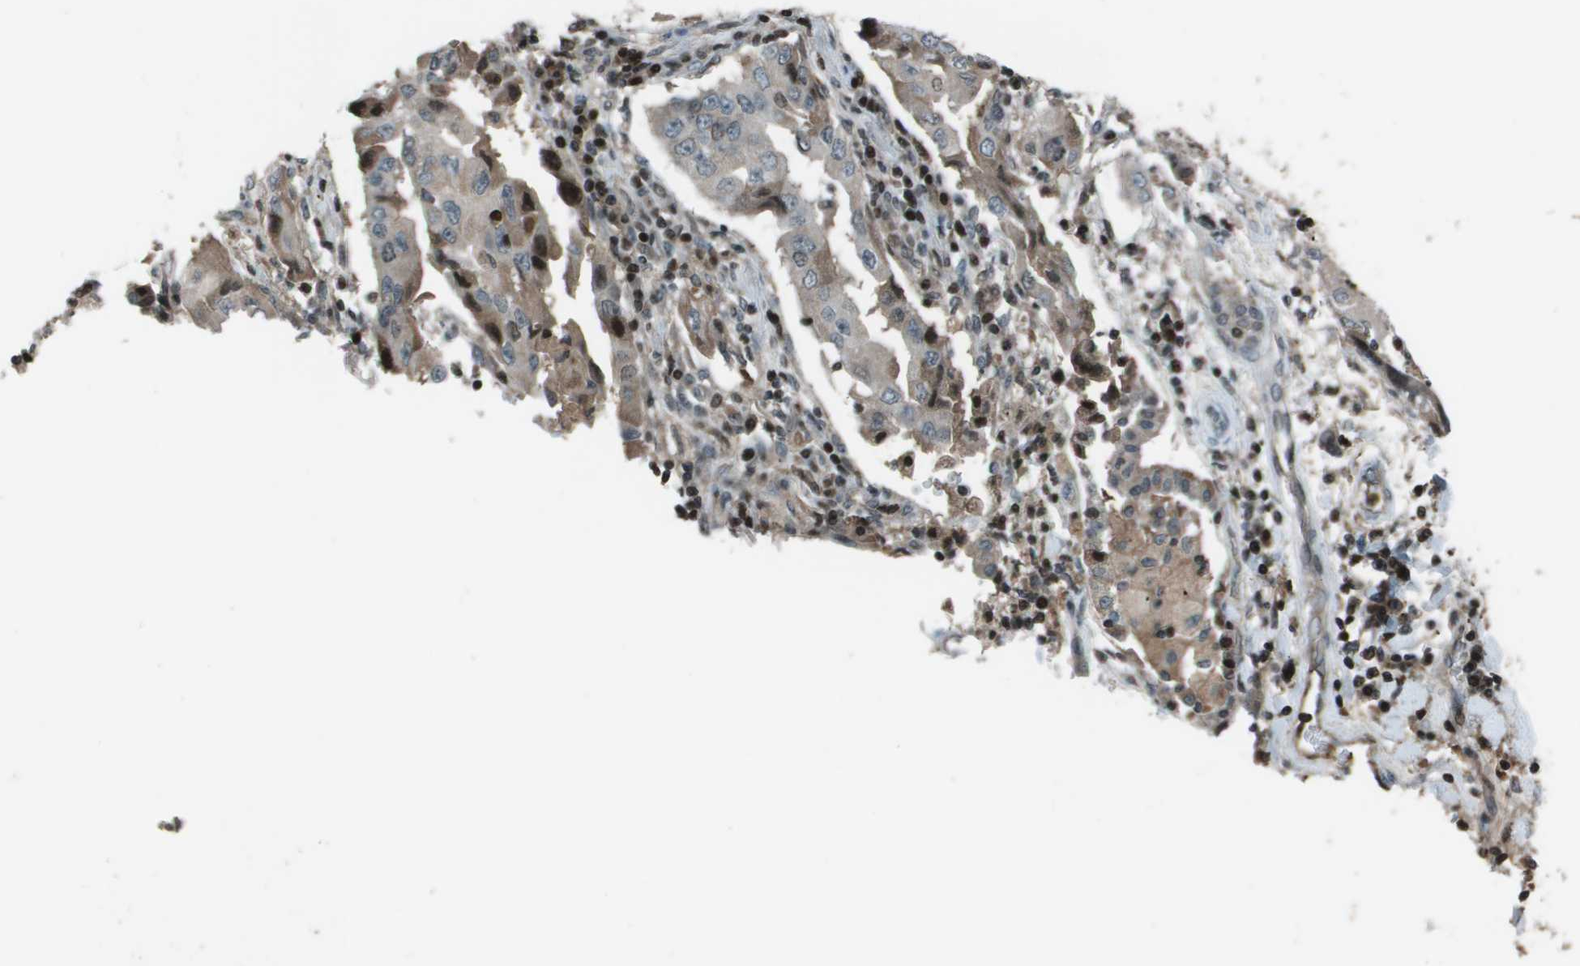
{"staining": {"intensity": "weak", "quantity": "<25%", "location": "cytoplasmic/membranous"}, "tissue": "lung cancer", "cell_type": "Tumor cells", "image_type": "cancer", "snomed": [{"axis": "morphology", "description": "Adenocarcinoma, NOS"}, {"axis": "topography", "description": "Lung"}], "caption": "Lung cancer was stained to show a protein in brown. There is no significant staining in tumor cells.", "gene": "CXCL12", "patient": {"sex": "female", "age": 65}}